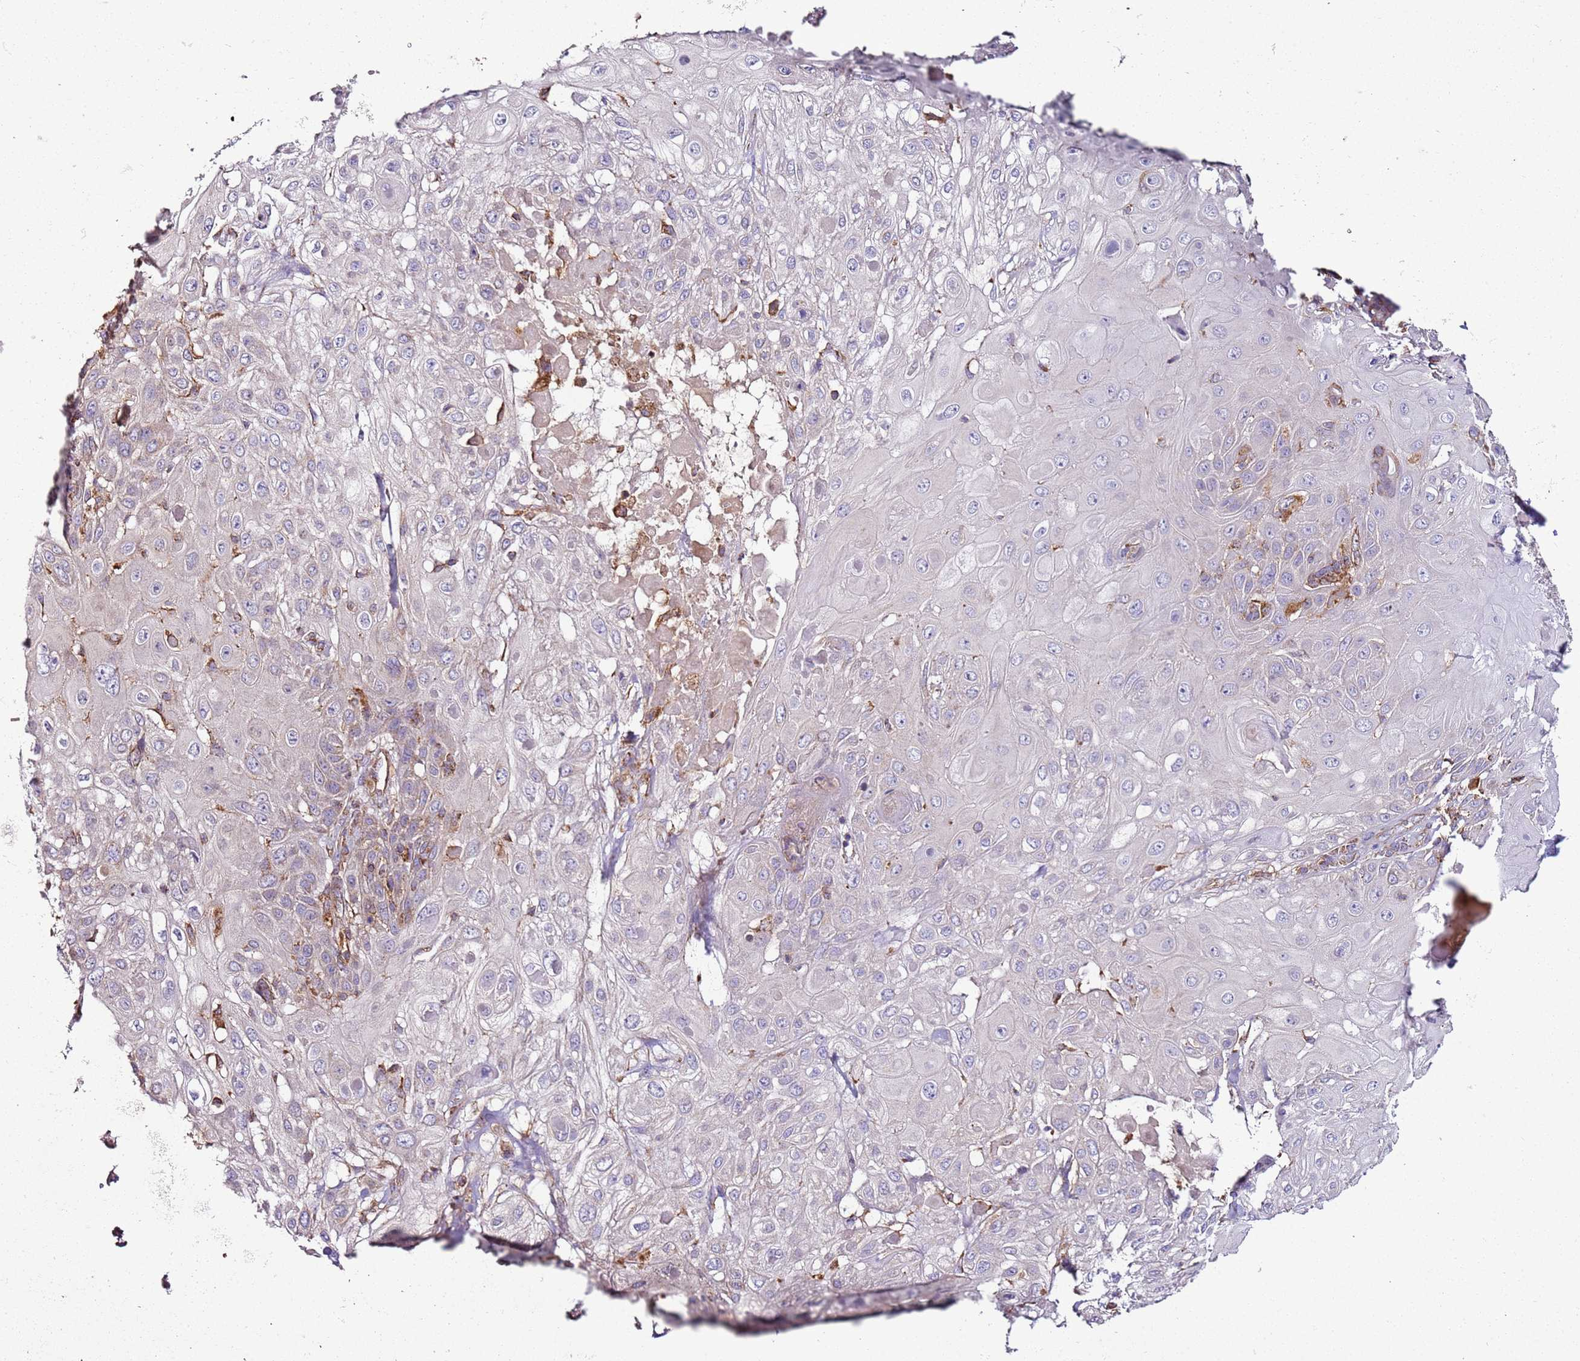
{"staining": {"intensity": "negative", "quantity": "none", "location": "none"}, "tissue": "skin cancer", "cell_type": "Tumor cells", "image_type": "cancer", "snomed": [{"axis": "morphology", "description": "Normal tissue, NOS"}, {"axis": "morphology", "description": "Squamous cell carcinoma, NOS"}, {"axis": "topography", "description": "Skin"}, {"axis": "topography", "description": "Cartilage tissue"}], "caption": "A high-resolution micrograph shows IHC staining of squamous cell carcinoma (skin), which shows no significant positivity in tumor cells.", "gene": "RMND5A", "patient": {"sex": "female", "age": 79}}